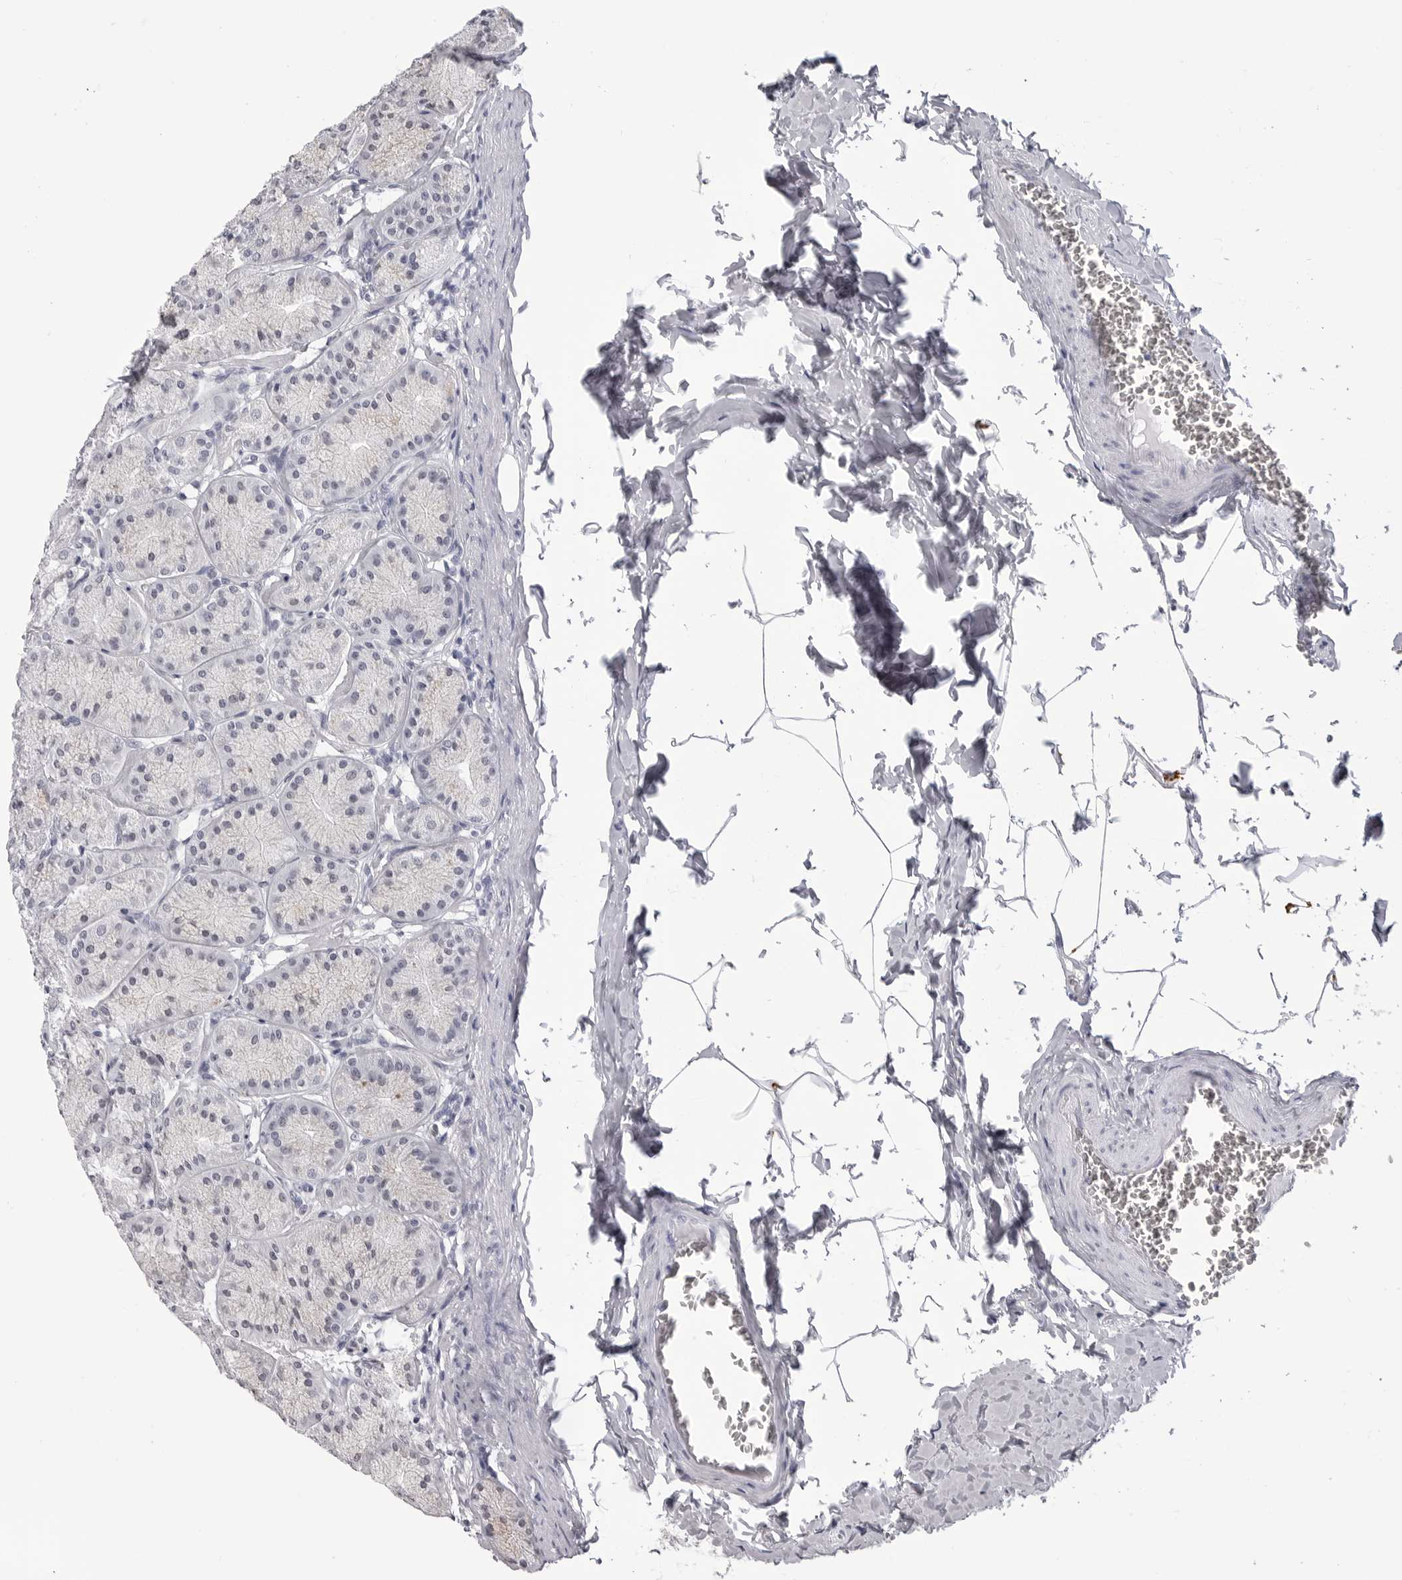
{"staining": {"intensity": "negative", "quantity": "none", "location": "none"}, "tissue": "stomach", "cell_type": "Glandular cells", "image_type": "normal", "snomed": [{"axis": "morphology", "description": "Normal tissue, NOS"}, {"axis": "topography", "description": "Stomach"}], "caption": "Glandular cells are negative for brown protein staining in unremarkable stomach. (DAB (3,3'-diaminobenzidine) IHC with hematoxylin counter stain).", "gene": "LGALS4", "patient": {"sex": "male", "age": 42}}